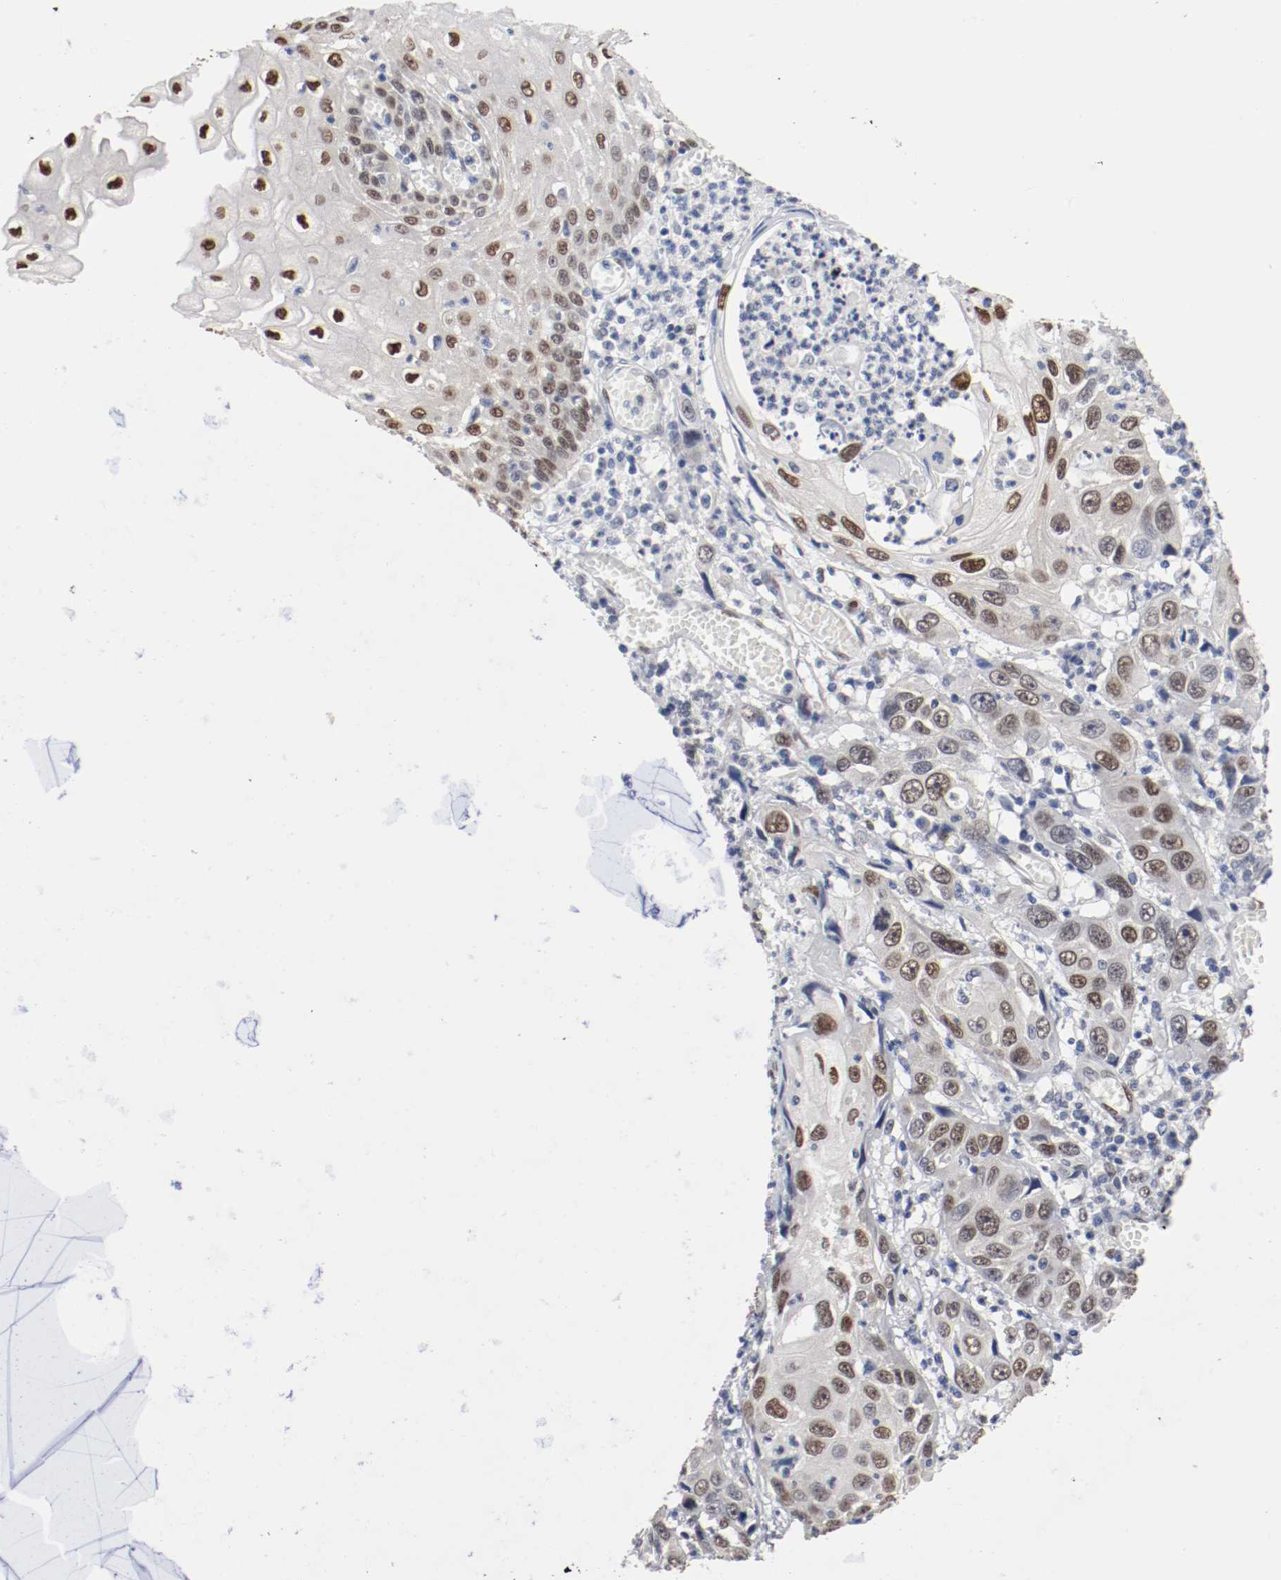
{"staining": {"intensity": "strong", "quantity": ">75%", "location": "nuclear"}, "tissue": "esophagus", "cell_type": "Squamous epithelial cells", "image_type": "normal", "snomed": [{"axis": "morphology", "description": "Normal tissue, NOS"}, {"axis": "morphology", "description": "Squamous cell carcinoma, NOS"}, {"axis": "topography", "description": "Esophagus"}], "caption": "Normal esophagus reveals strong nuclear positivity in approximately >75% of squamous epithelial cells.", "gene": "FOSL2", "patient": {"sex": "male", "age": 65}}